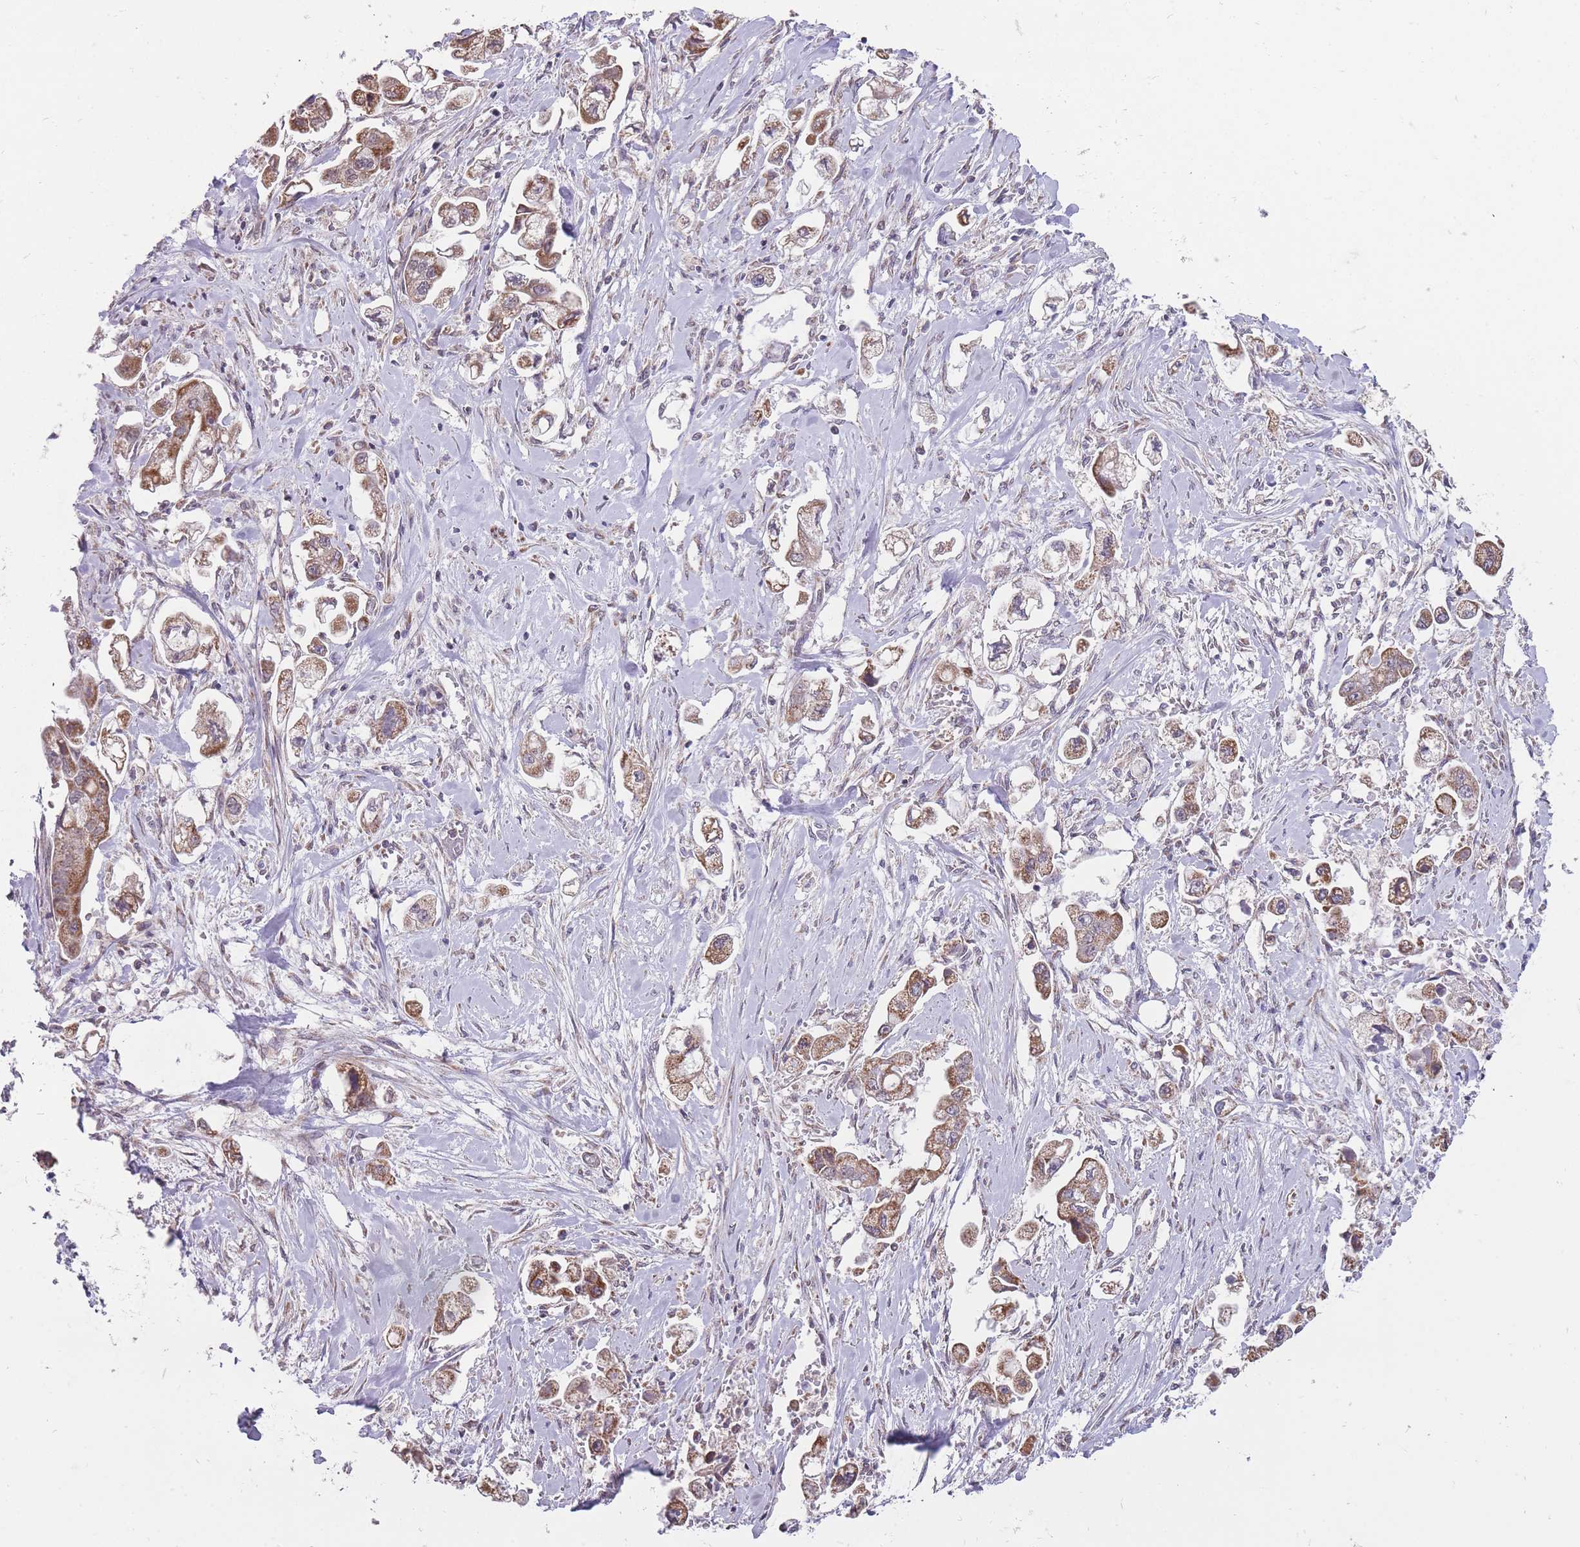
{"staining": {"intensity": "moderate", "quantity": ">75%", "location": "cytoplasmic/membranous"}, "tissue": "stomach cancer", "cell_type": "Tumor cells", "image_type": "cancer", "snomed": [{"axis": "morphology", "description": "Adenocarcinoma, NOS"}, {"axis": "topography", "description": "Stomach"}], "caption": "An image of stomach adenocarcinoma stained for a protein reveals moderate cytoplasmic/membranous brown staining in tumor cells. The staining was performed using DAB (3,3'-diaminobenzidine), with brown indicating positive protein expression. Nuclei are stained blue with hematoxylin.", "gene": "NELL1", "patient": {"sex": "male", "age": 62}}